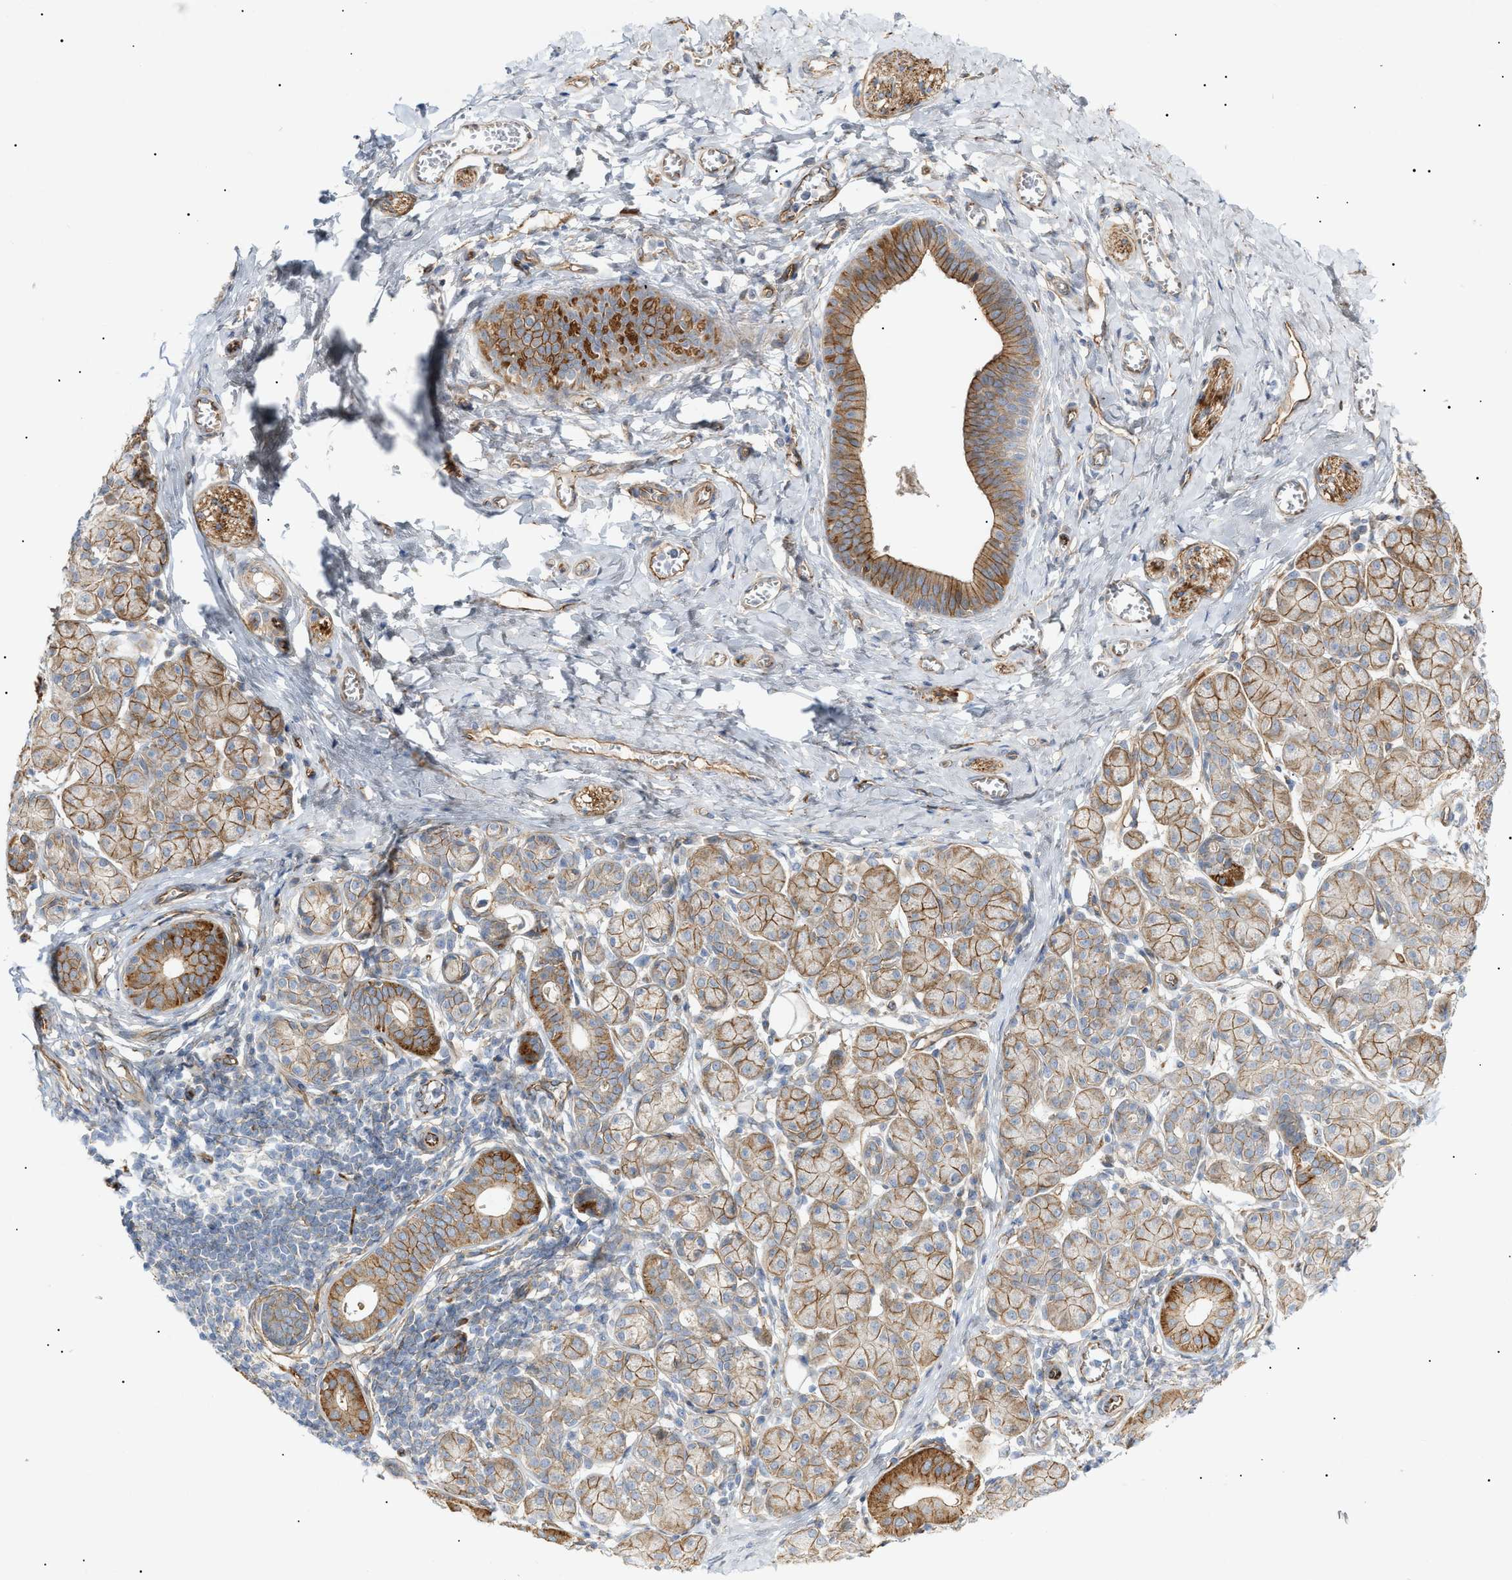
{"staining": {"intensity": "moderate", "quantity": ">75%", "location": "cytoplasmic/membranous"}, "tissue": "salivary gland", "cell_type": "Glandular cells", "image_type": "normal", "snomed": [{"axis": "morphology", "description": "Normal tissue, NOS"}, {"axis": "morphology", "description": "Inflammation, NOS"}, {"axis": "topography", "description": "Lymph node"}, {"axis": "topography", "description": "Salivary gland"}], "caption": "Immunohistochemistry (IHC) histopathology image of unremarkable salivary gland stained for a protein (brown), which reveals medium levels of moderate cytoplasmic/membranous expression in approximately >75% of glandular cells.", "gene": "ZFHX2", "patient": {"sex": "male", "age": 3}}